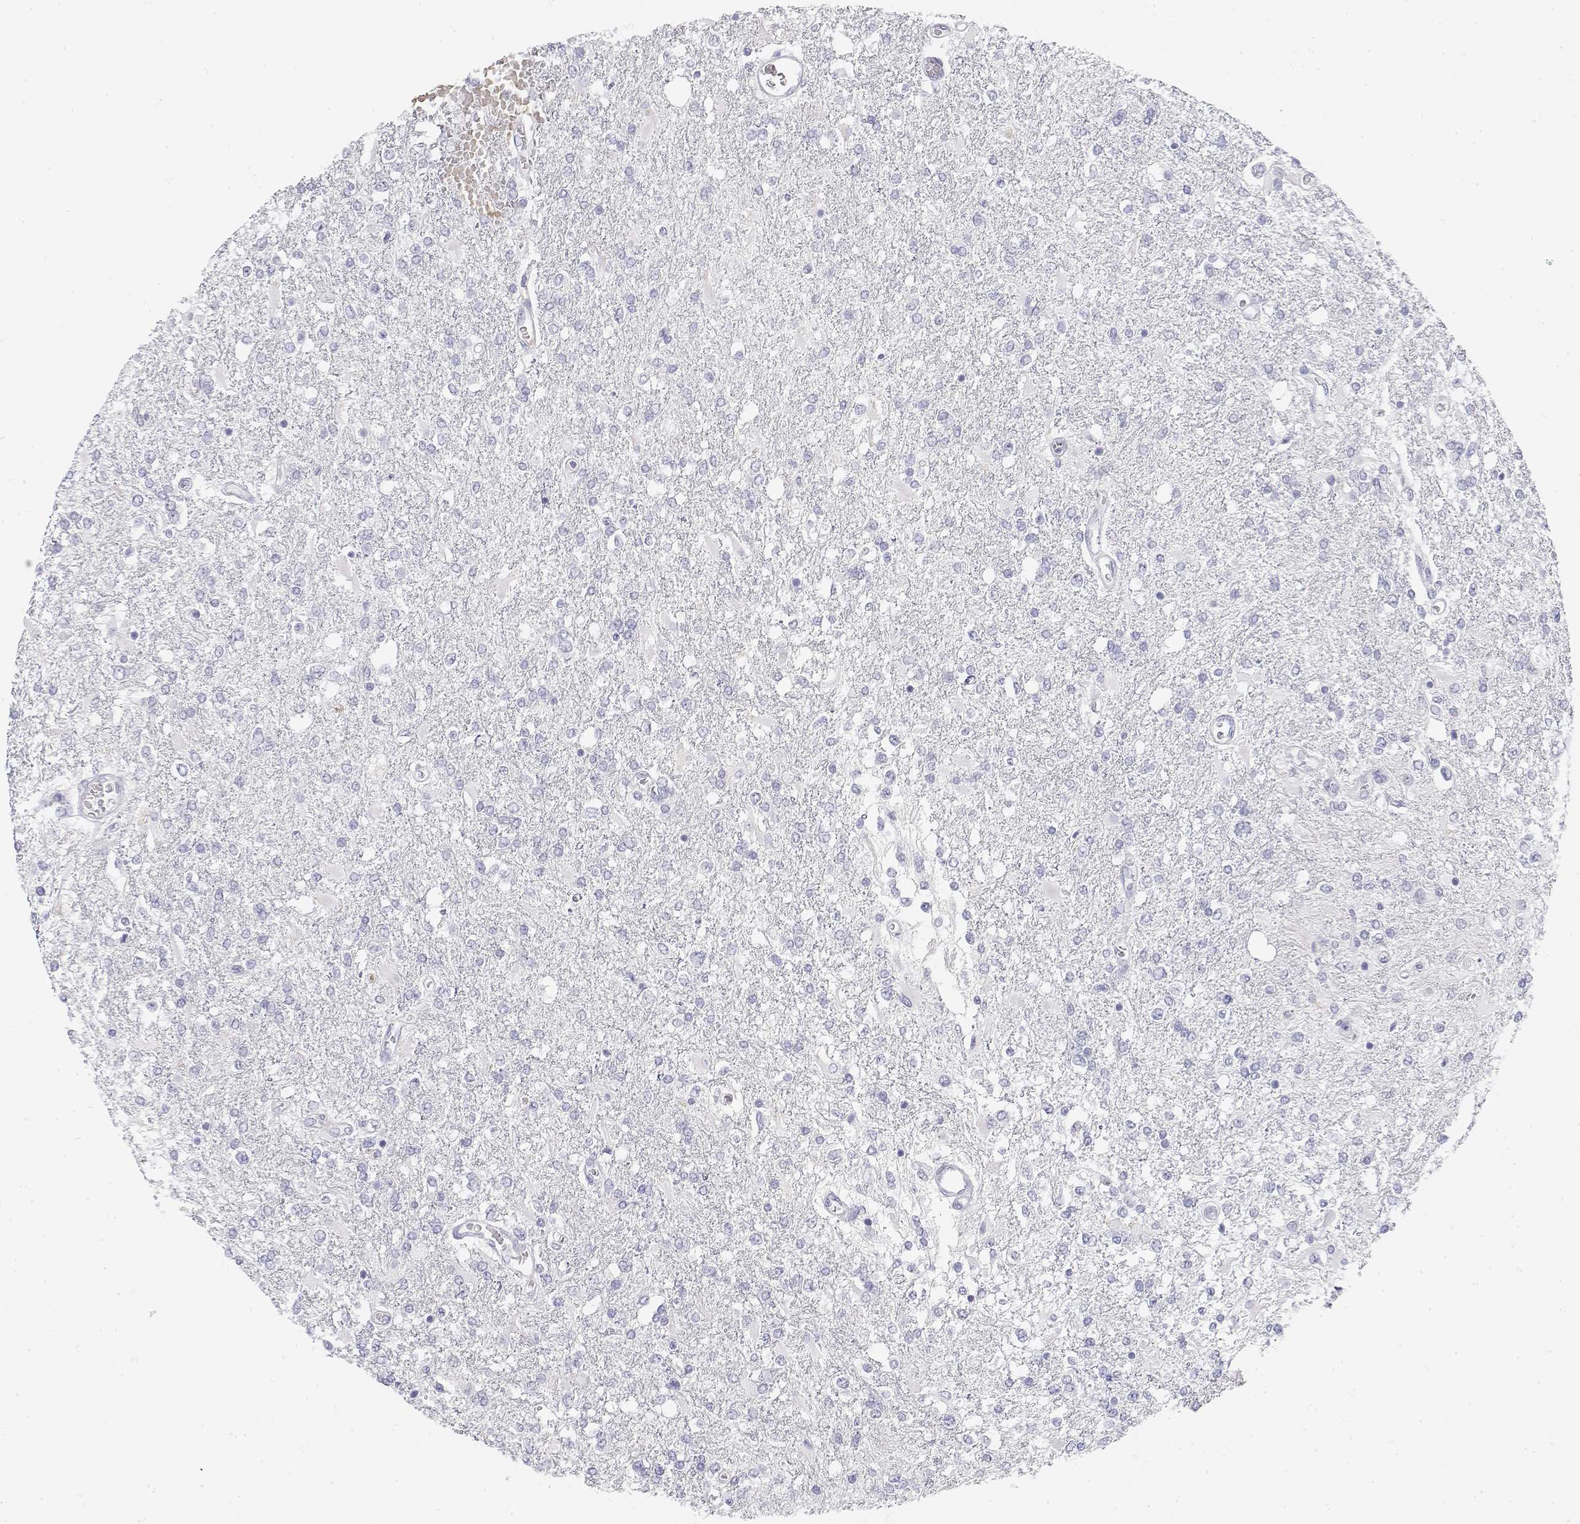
{"staining": {"intensity": "negative", "quantity": "none", "location": "none"}, "tissue": "glioma", "cell_type": "Tumor cells", "image_type": "cancer", "snomed": [{"axis": "morphology", "description": "Glioma, malignant, High grade"}, {"axis": "topography", "description": "Cerebral cortex"}], "caption": "High power microscopy histopathology image of an immunohistochemistry (IHC) photomicrograph of glioma, revealing no significant positivity in tumor cells.", "gene": "MISP", "patient": {"sex": "male", "age": 79}}